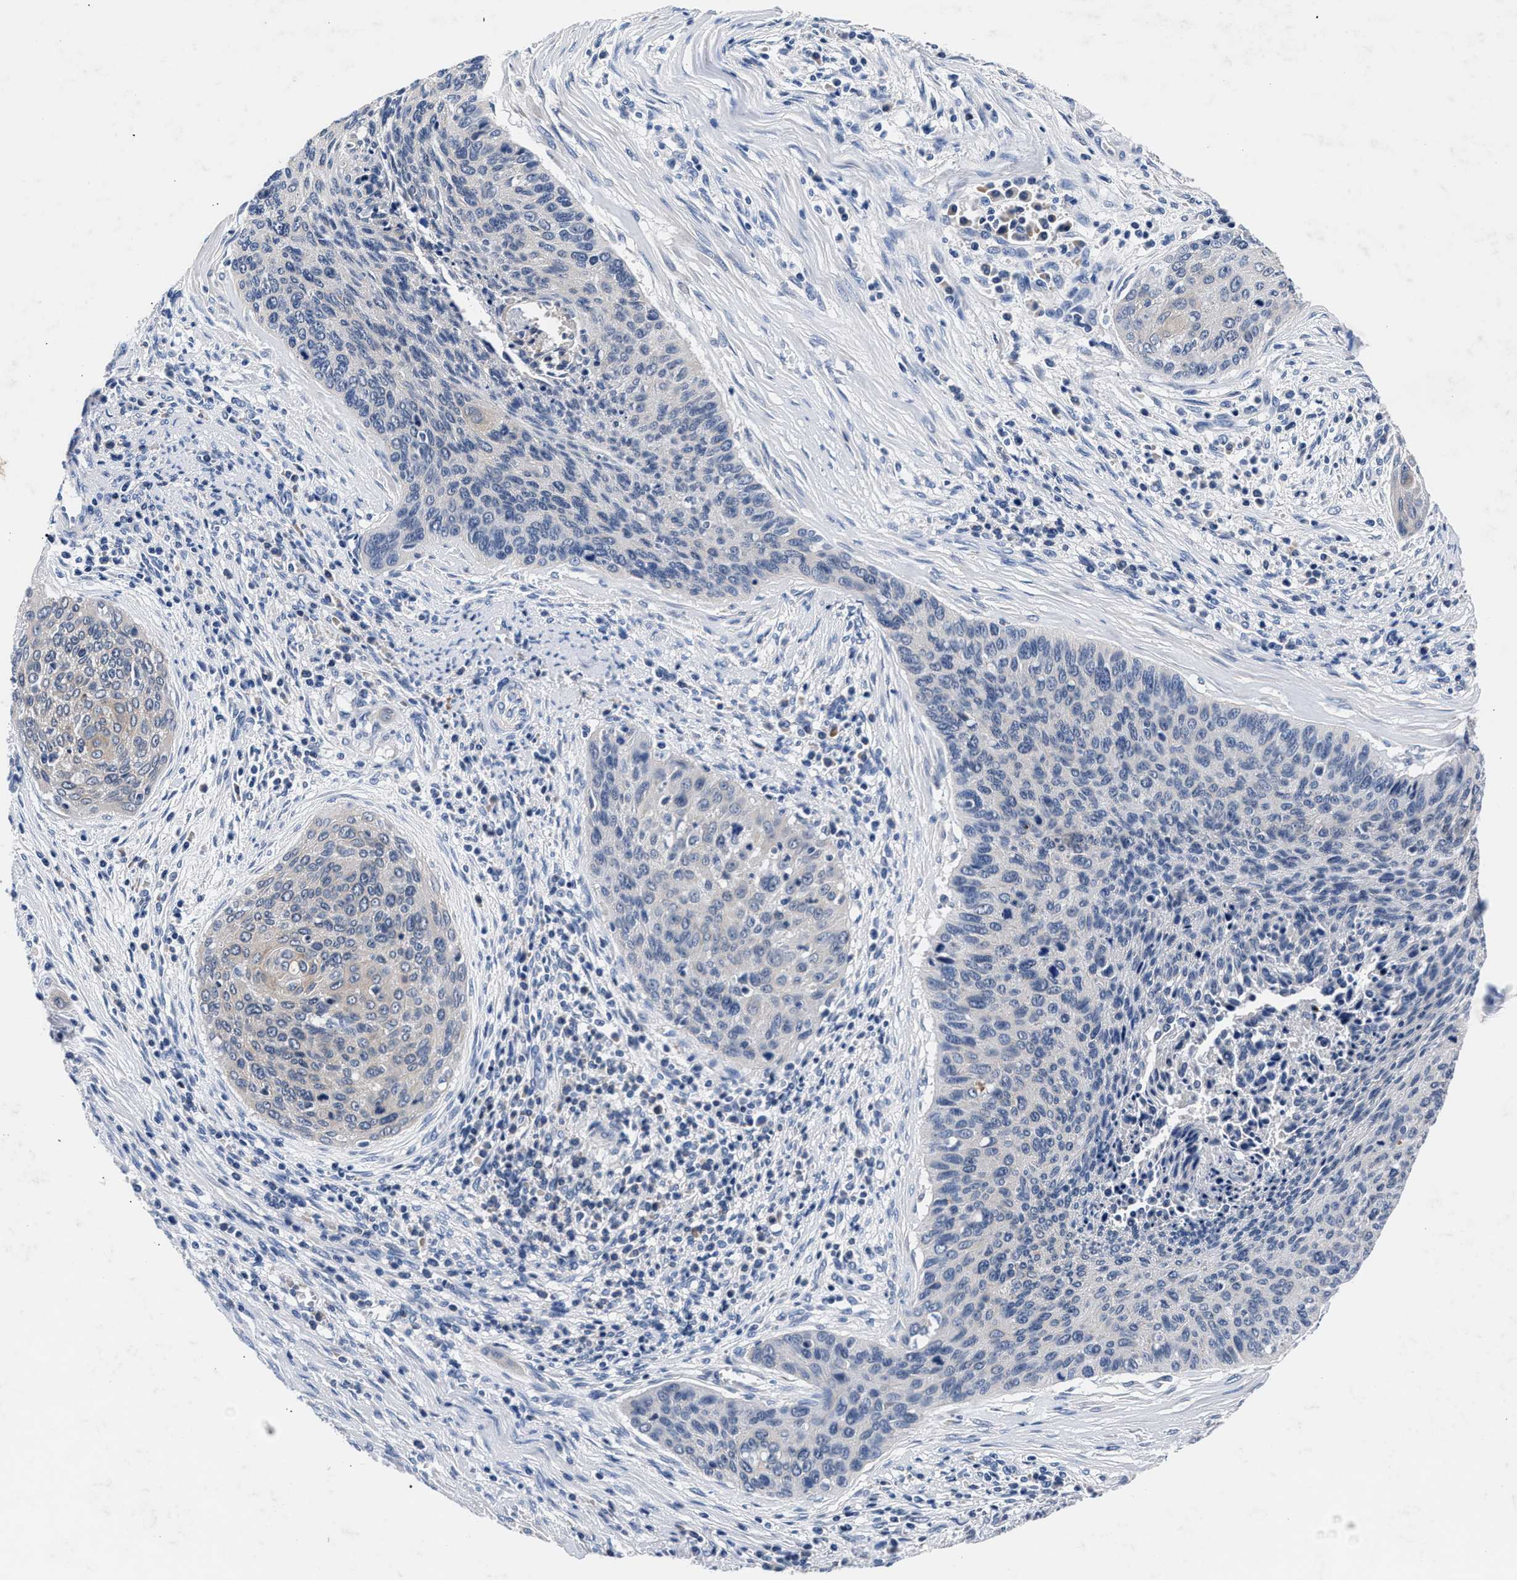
{"staining": {"intensity": "weak", "quantity": "25%-75%", "location": "cytoplasmic/membranous"}, "tissue": "cervical cancer", "cell_type": "Tumor cells", "image_type": "cancer", "snomed": [{"axis": "morphology", "description": "Squamous cell carcinoma, NOS"}, {"axis": "topography", "description": "Cervix"}], "caption": "IHC micrograph of neoplastic tissue: cervical squamous cell carcinoma stained using immunohistochemistry (IHC) exhibits low levels of weak protein expression localized specifically in the cytoplasmic/membranous of tumor cells, appearing as a cytoplasmic/membranous brown color.", "gene": "PHF24", "patient": {"sex": "female", "age": 55}}